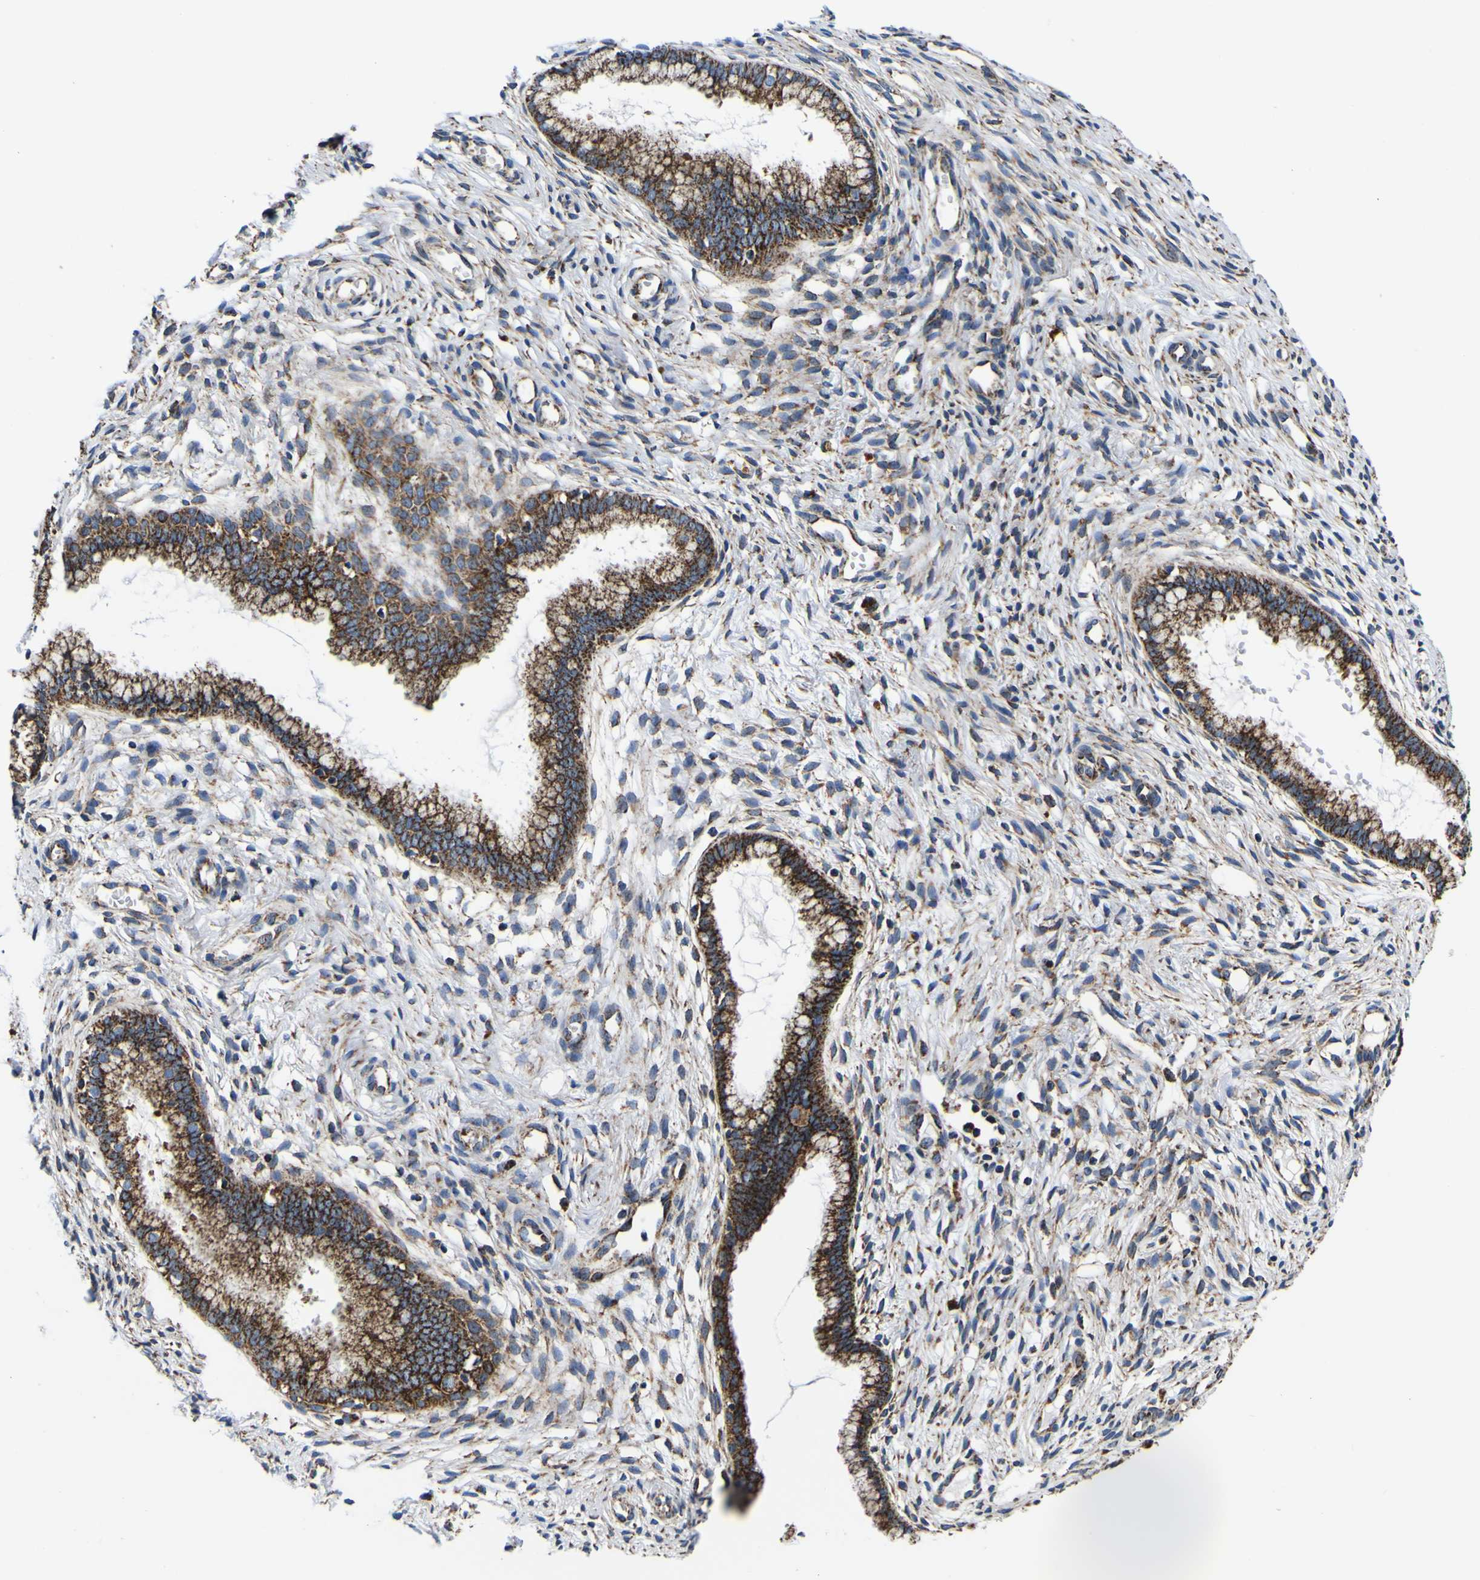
{"staining": {"intensity": "strong", "quantity": ">75%", "location": "cytoplasmic/membranous"}, "tissue": "cervix", "cell_type": "Glandular cells", "image_type": "normal", "snomed": [{"axis": "morphology", "description": "Normal tissue, NOS"}, {"axis": "topography", "description": "Cervix"}], "caption": "Protein expression by immunohistochemistry shows strong cytoplasmic/membranous expression in approximately >75% of glandular cells in unremarkable cervix.", "gene": "PTRH2", "patient": {"sex": "female", "age": 65}}